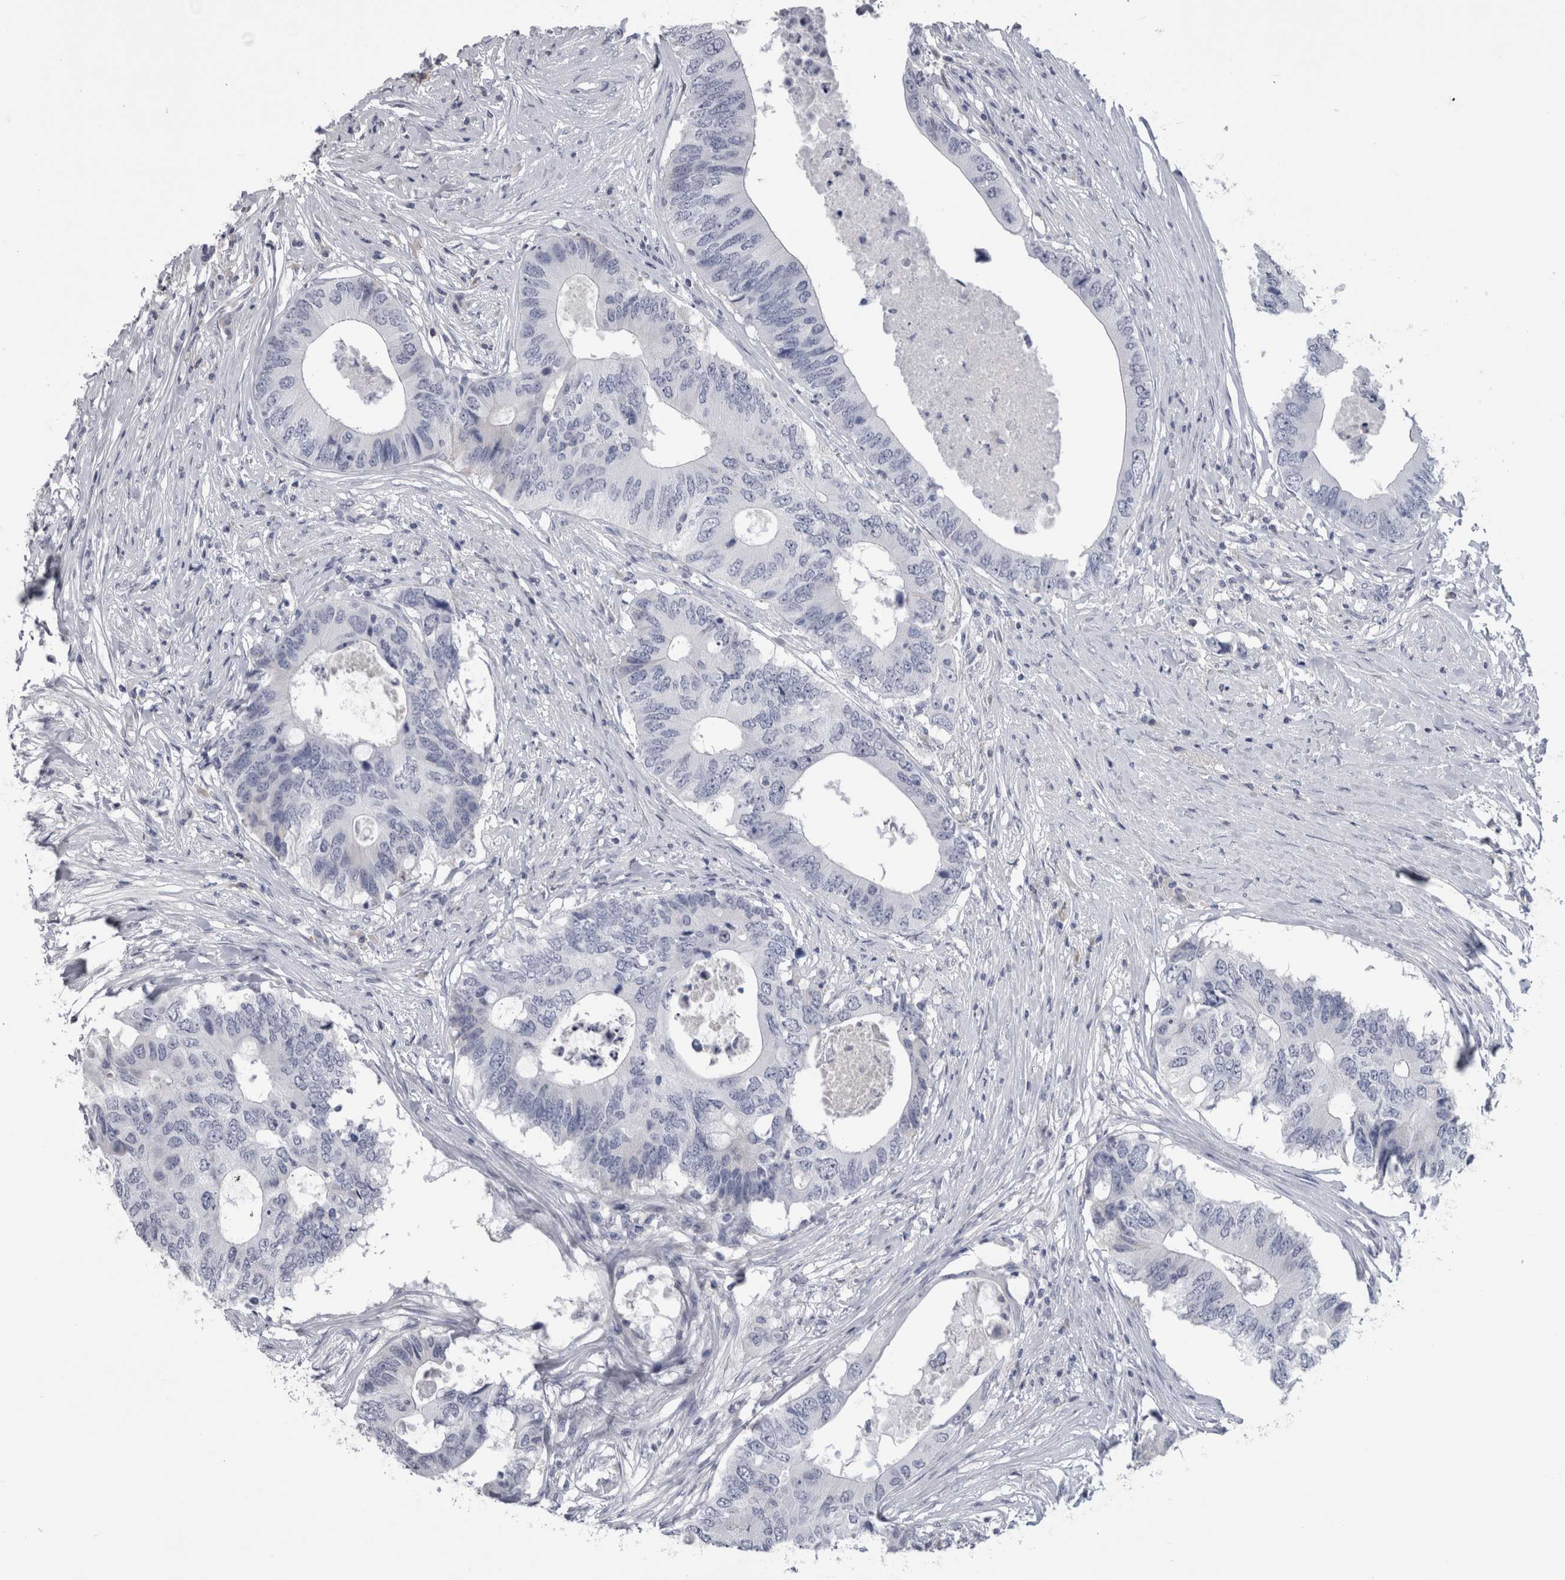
{"staining": {"intensity": "negative", "quantity": "none", "location": "none"}, "tissue": "colorectal cancer", "cell_type": "Tumor cells", "image_type": "cancer", "snomed": [{"axis": "morphology", "description": "Adenocarcinoma, NOS"}, {"axis": "topography", "description": "Colon"}], "caption": "Photomicrograph shows no significant protein expression in tumor cells of colorectal cancer (adenocarcinoma).", "gene": "PAX5", "patient": {"sex": "male", "age": 71}}